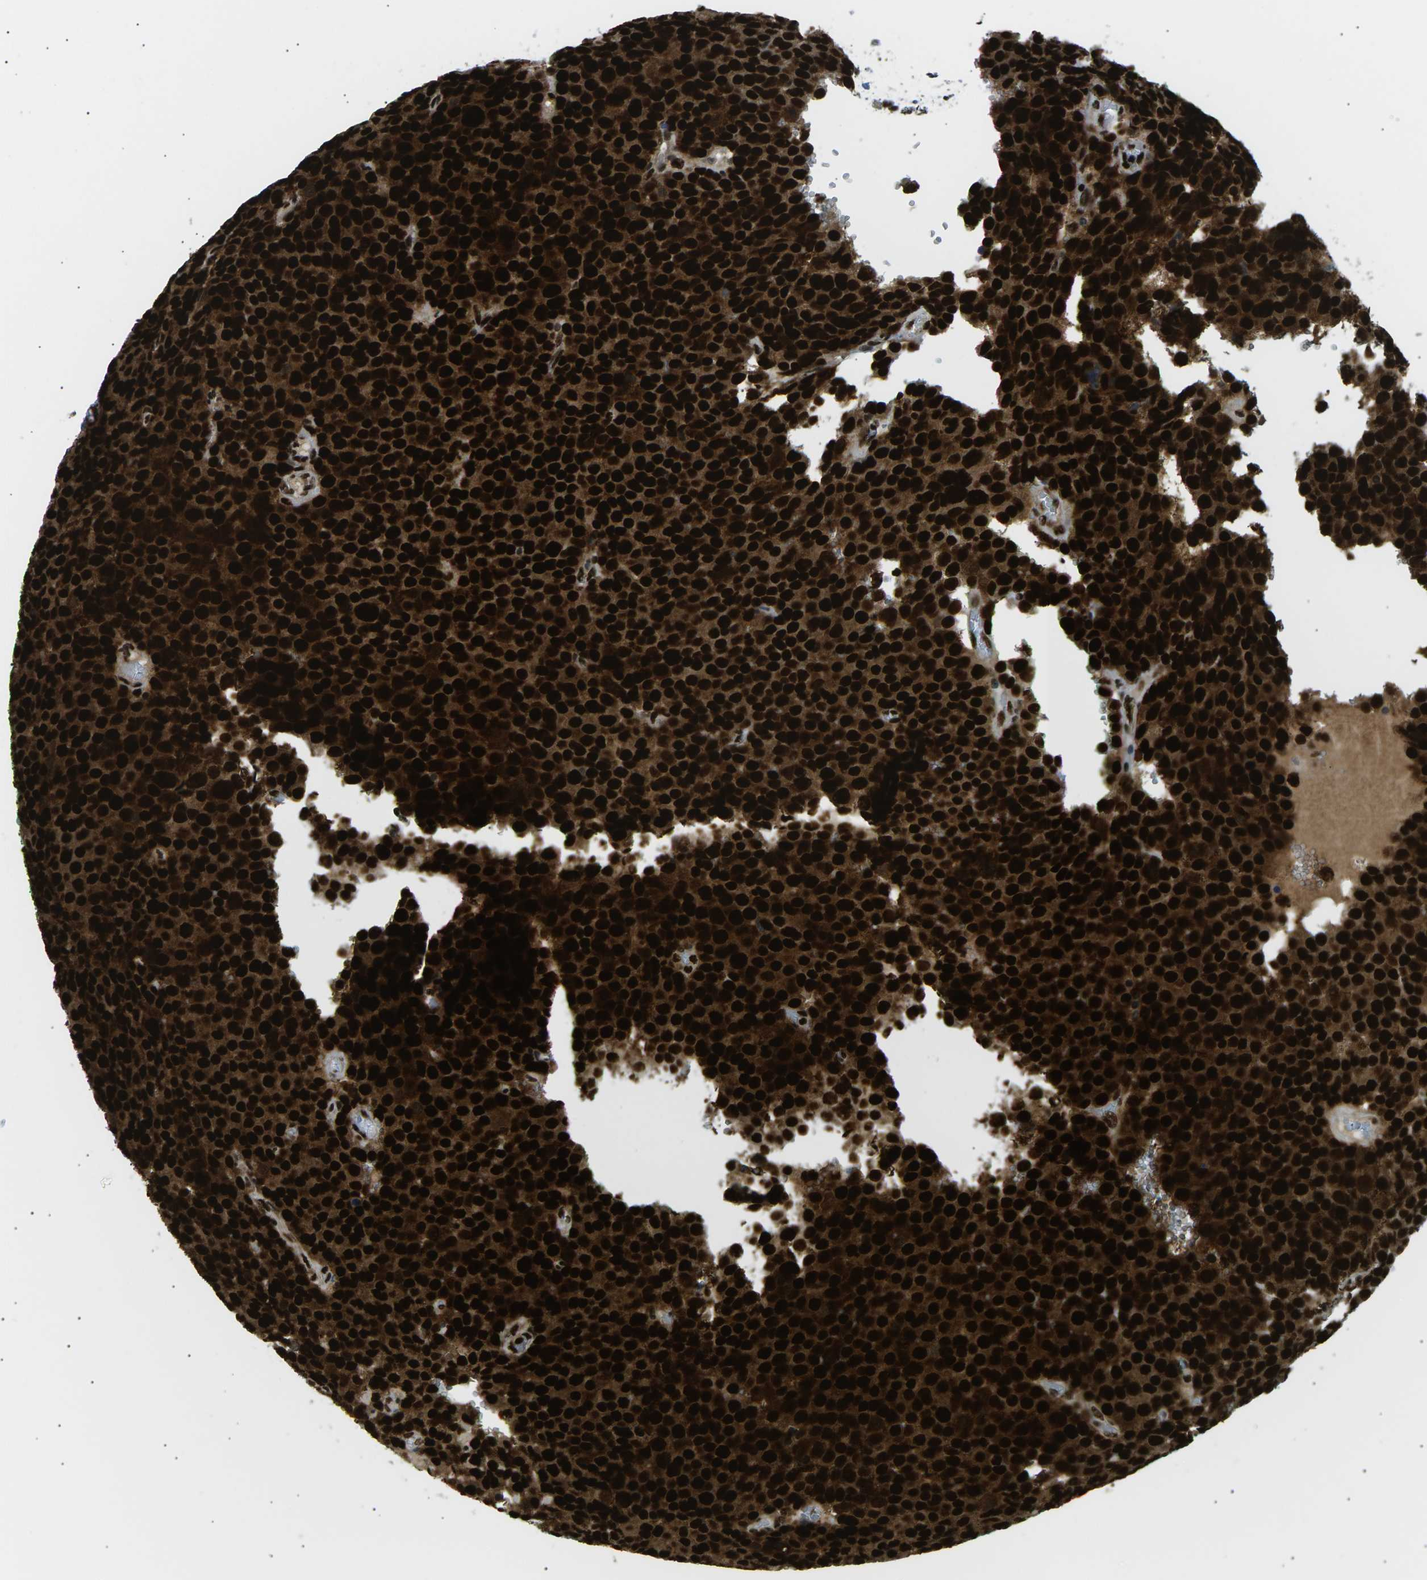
{"staining": {"intensity": "strong", "quantity": ">75%", "location": "cytoplasmic/membranous,nuclear"}, "tissue": "testis cancer", "cell_type": "Tumor cells", "image_type": "cancer", "snomed": [{"axis": "morphology", "description": "Normal tissue, NOS"}, {"axis": "morphology", "description": "Seminoma, NOS"}, {"axis": "topography", "description": "Testis"}], "caption": "Brown immunohistochemical staining in testis seminoma displays strong cytoplasmic/membranous and nuclear positivity in about >75% of tumor cells.", "gene": "RPA2", "patient": {"sex": "male", "age": 71}}